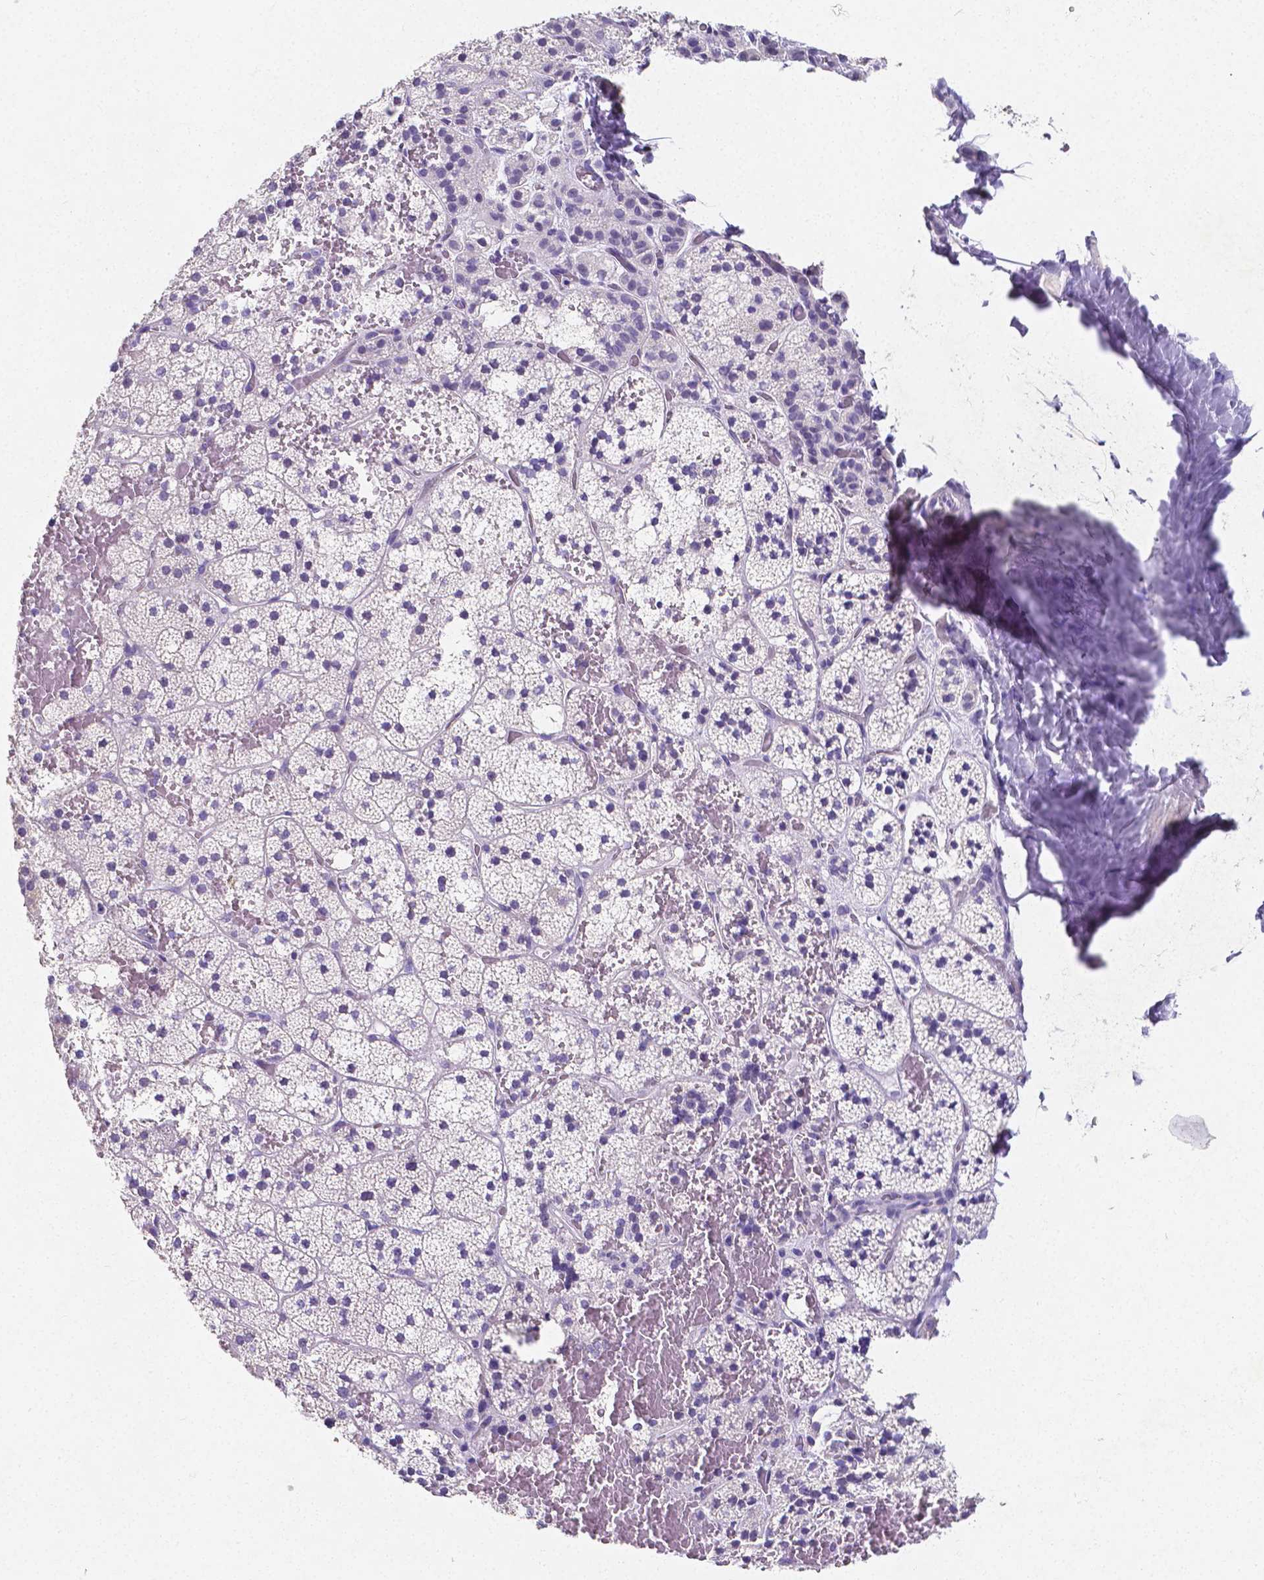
{"staining": {"intensity": "negative", "quantity": "none", "location": "none"}, "tissue": "adrenal gland", "cell_type": "Glandular cells", "image_type": "normal", "snomed": [{"axis": "morphology", "description": "Normal tissue, NOS"}, {"axis": "topography", "description": "Adrenal gland"}], "caption": "This is a image of immunohistochemistry staining of normal adrenal gland, which shows no positivity in glandular cells. (Brightfield microscopy of DAB immunohistochemistry (IHC) at high magnification).", "gene": "SATB2", "patient": {"sex": "male", "age": 53}}